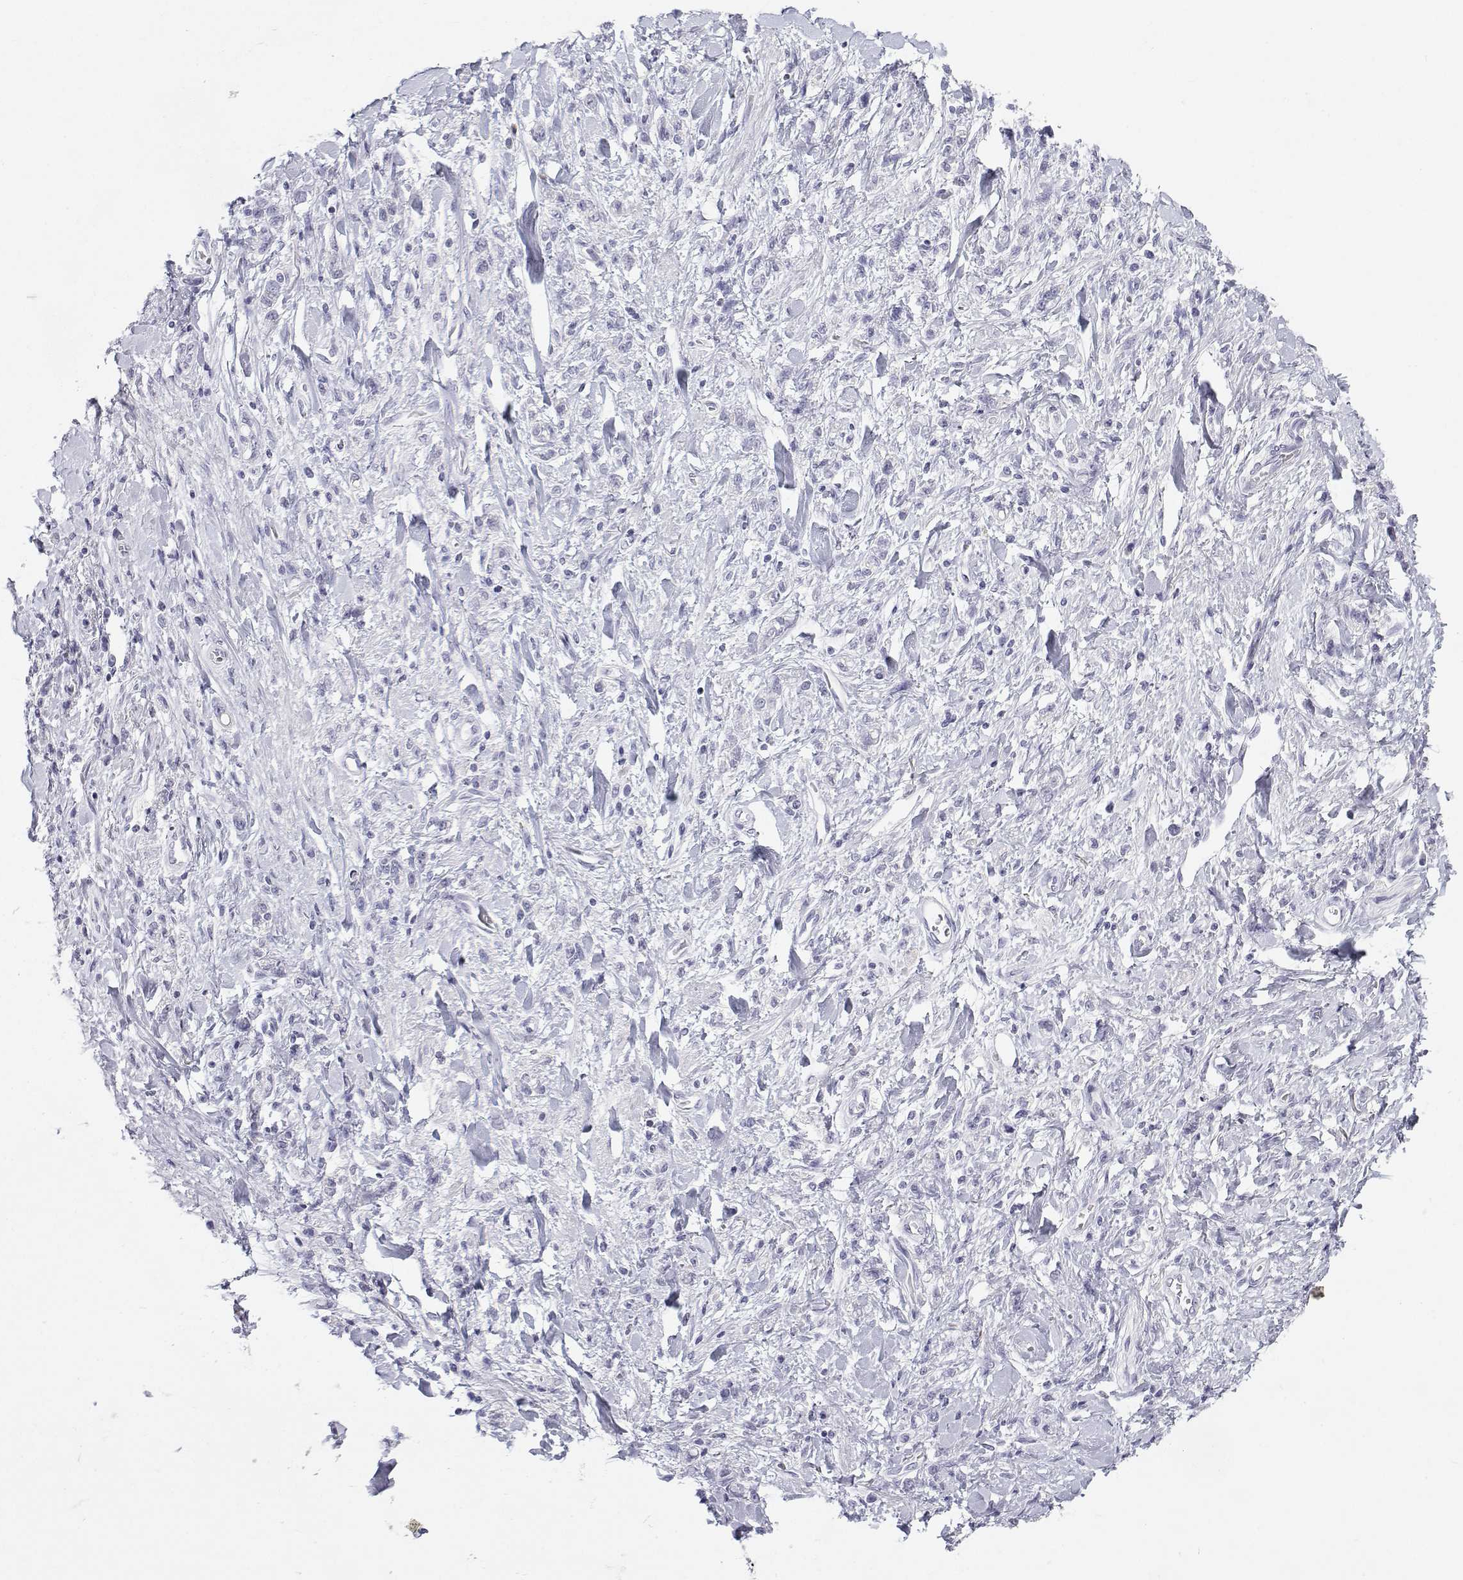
{"staining": {"intensity": "negative", "quantity": "none", "location": "none"}, "tissue": "stomach cancer", "cell_type": "Tumor cells", "image_type": "cancer", "snomed": [{"axis": "morphology", "description": "Adenocarcinoma, NOS"}, {"axis": "topography", "description": "Stomach"}], "caption": "Tumor cells are negative for brown protein staining in stomach adenocarcinoma.", "gene": "SFTPB", "patient": {"sex": "male", "age": 77}}